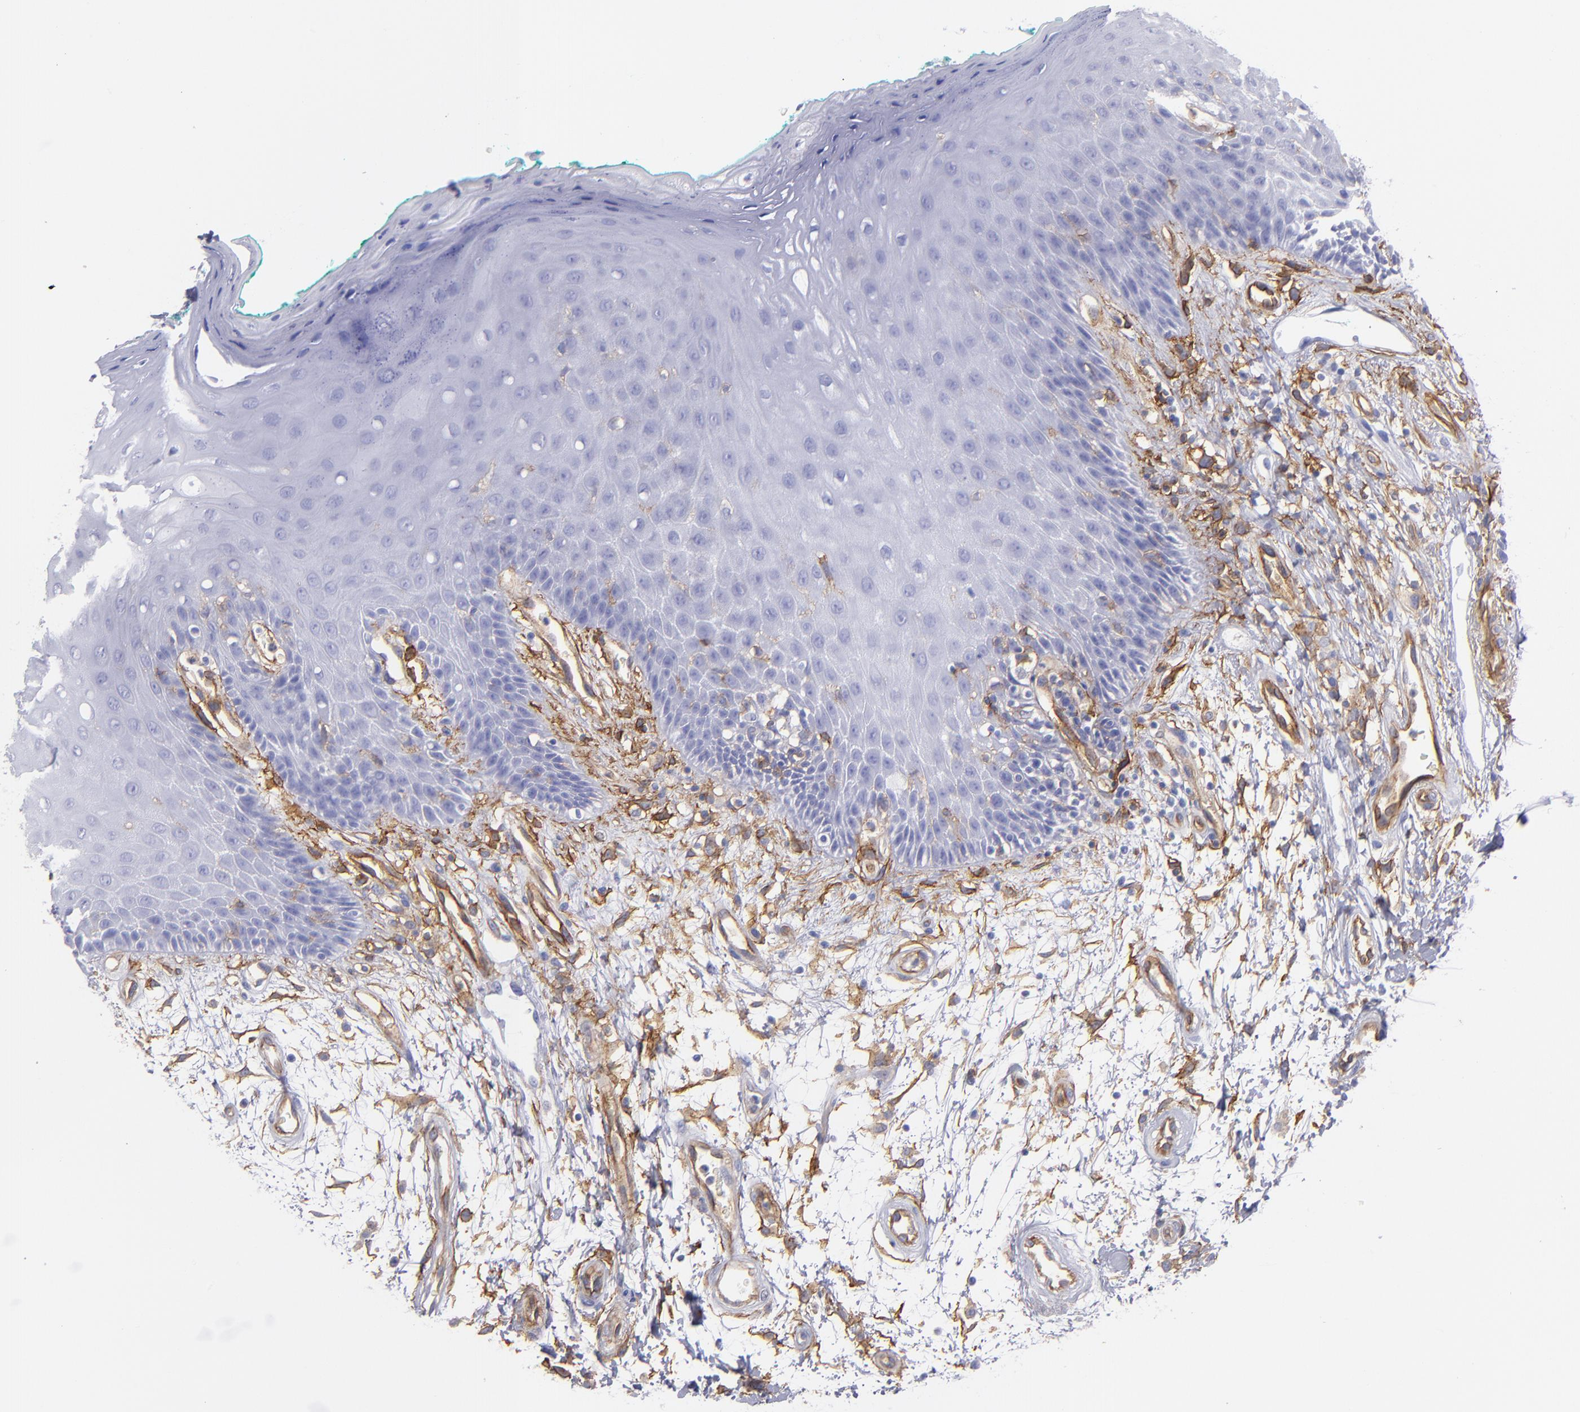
{"staining": {"intensity": "negative", "quantity": "none", "location": "none"}, "tissue": "oral mucosa", "cell_type": "Squamous epithelial cells", "image_type": "normal", "snomed": [{"axis": "morphology", "description": "Normal tissue, NOS"}, {"axis": "morphology", "description": "Squamous cell carcinoma, NOS"}, {"axis": "topography", "description": "Skeletal muscle"}, {"axis": "topography", "description": "Oral tissue"}, {"axis": "topography", "description": "Head-Neck"}], "caption": "Immunohistochemistry (IHC) of benign oral mucosa demonstrates no positivity in squamous epithelial cells. (DAB (3,3'-diaminobenzidine) immunohistochemistry (IHC), high magnification).", "gene": "ENTPD1", "patient": {"sex": "female", "age": 84}}